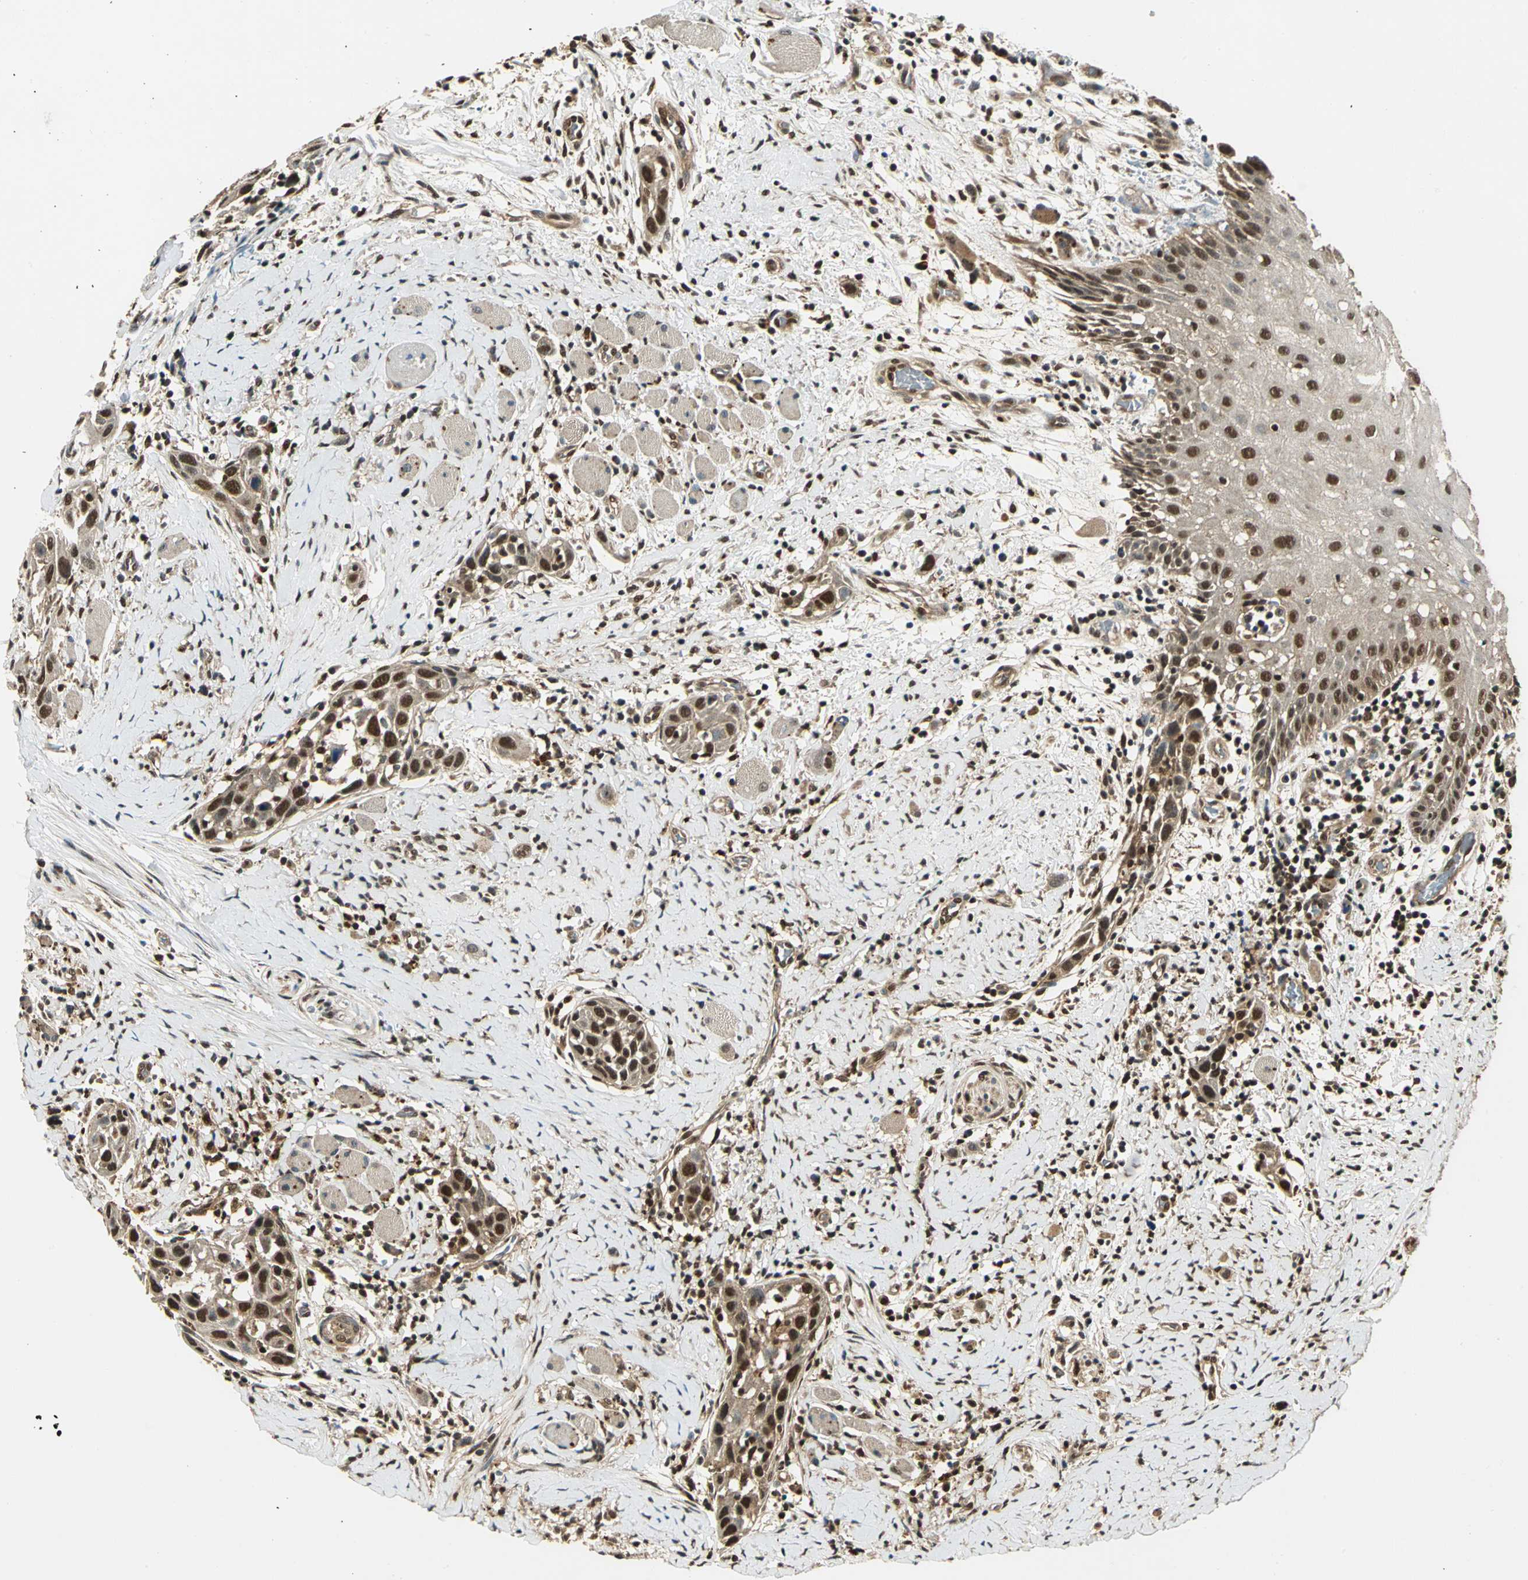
{"staining": {"intensity": "moderate", "quantity": ">75%", "location": "cytoplasmic/membranous,nuclear"}, "tissue": "head and neck cancer", "cell_type": "Tumor cells", "image_type": "cancer", "snomed": [{"axis": "morphology", "description": "Squamous cell carcinoma, NOS"}, {"axis": "topography", "description": "Oral tissue"}, {"axis": "topography", "description": "Head-Neck"}], "caption": "A brown stain shows moderate cytoplasmic/membranous and nuclear staining of a protein in human head and neck cancer tumor cells. Ihc stains the protein of interest in brown and the nuclei are stained blue.", "gene": "PPP1R13L", "patient": {"sex": "female", "age": 50}}